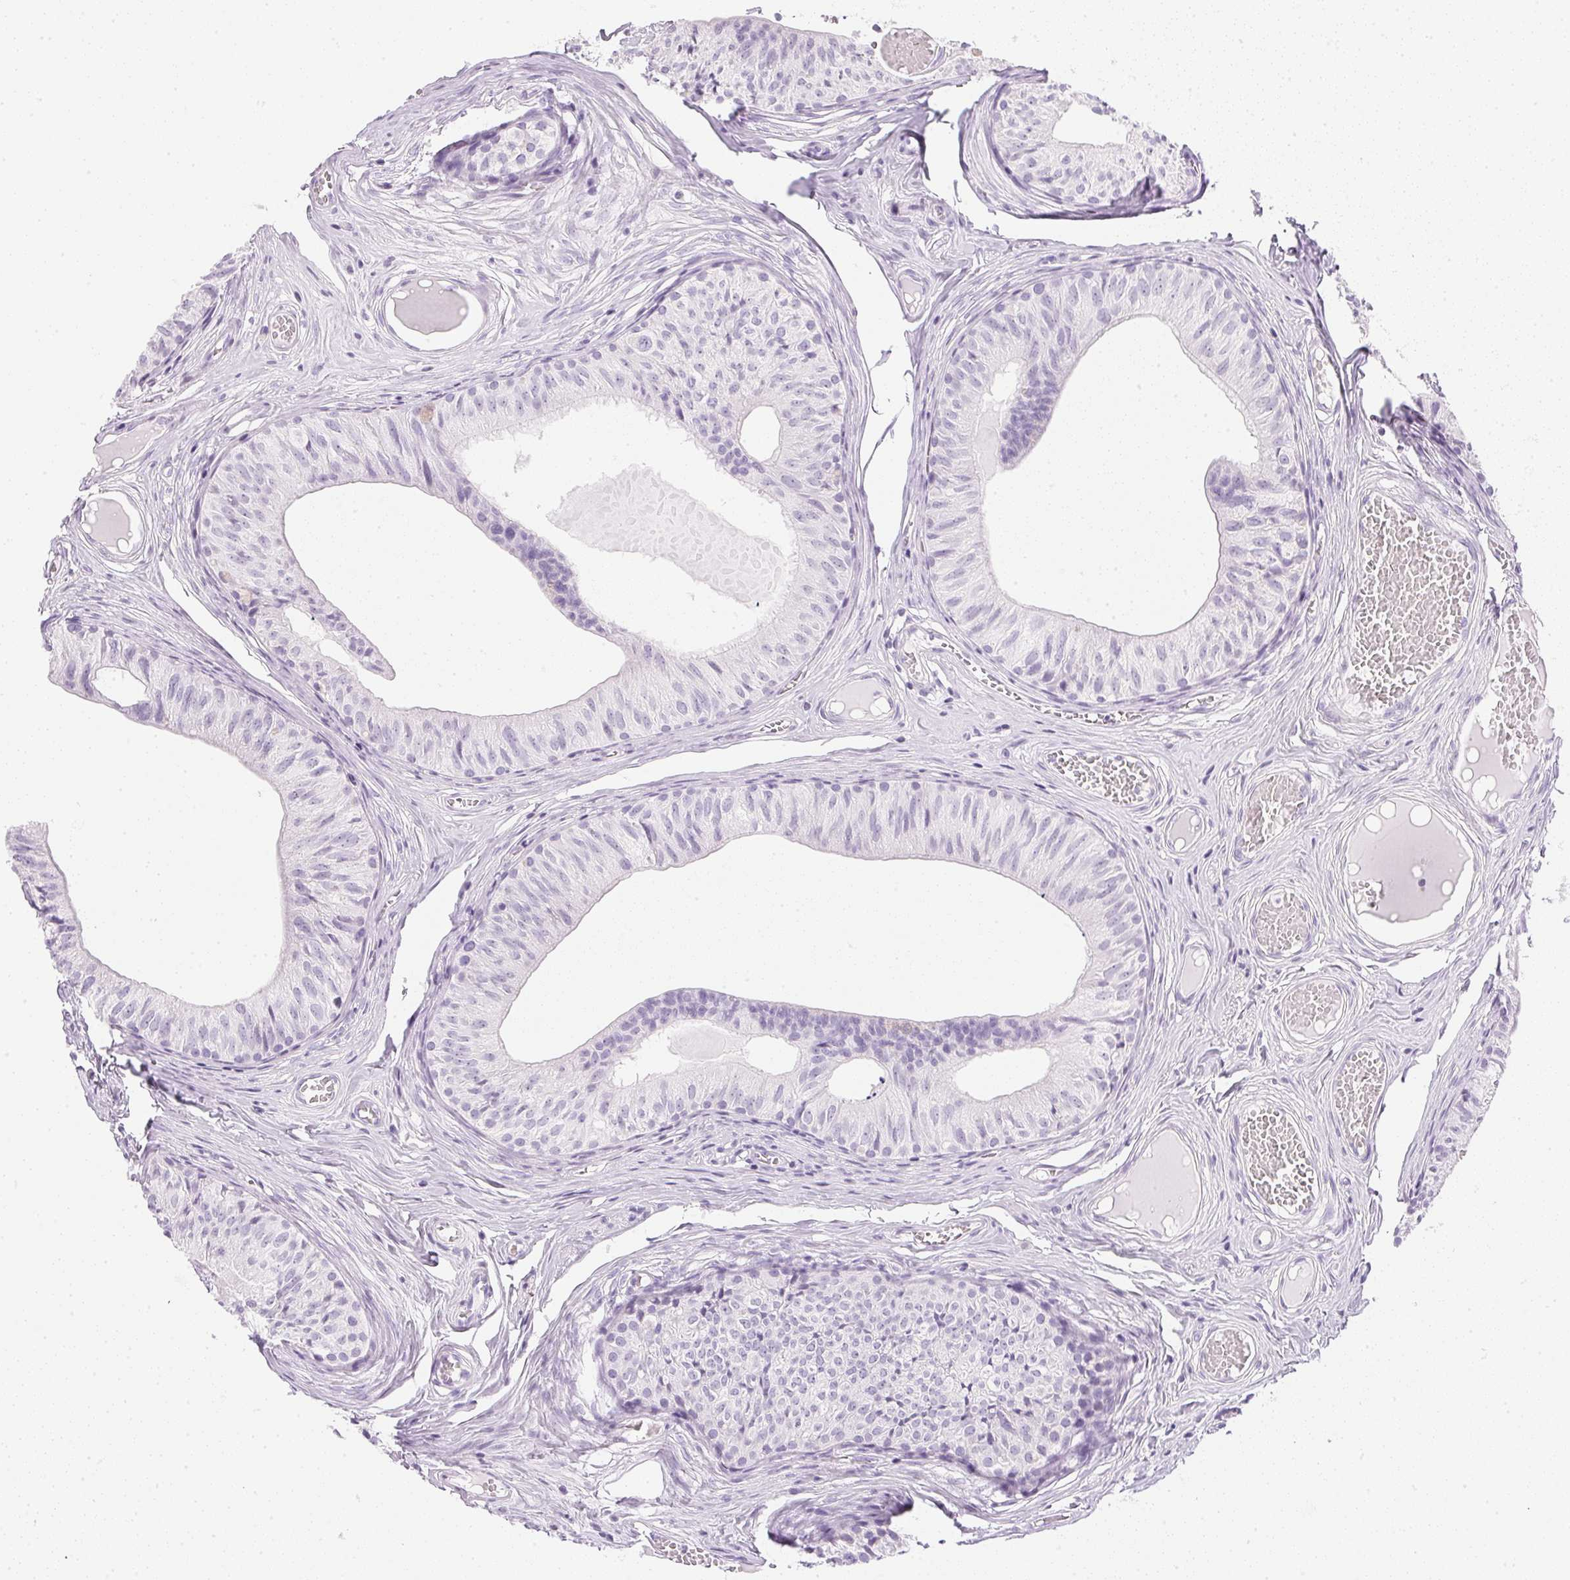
{"staining": {"intensity": "negative", "quantity": "none", "location": "none"}, "tissue": "epididymis", "cell_type": "Glandular cells", "image_type": "normal", "snomed": [{"axis": "morphology", "description": "Normal tissue, NOS"}, {"axis": "topography", "description": "Epididymis"}], "caption": "Immunohistochemistry (IHC) image of benign human epididymis stained for a protein (brown), which exhibits no positivity in glandular cells. (Stains: DAB (3,3'-diaminobenzidine) IHC with hematoxylin counter stain, Microscopy: brightfield microscopy at high magnification).", "gene": "CPB1", "patient": {"sex": "male", "age": 25}}